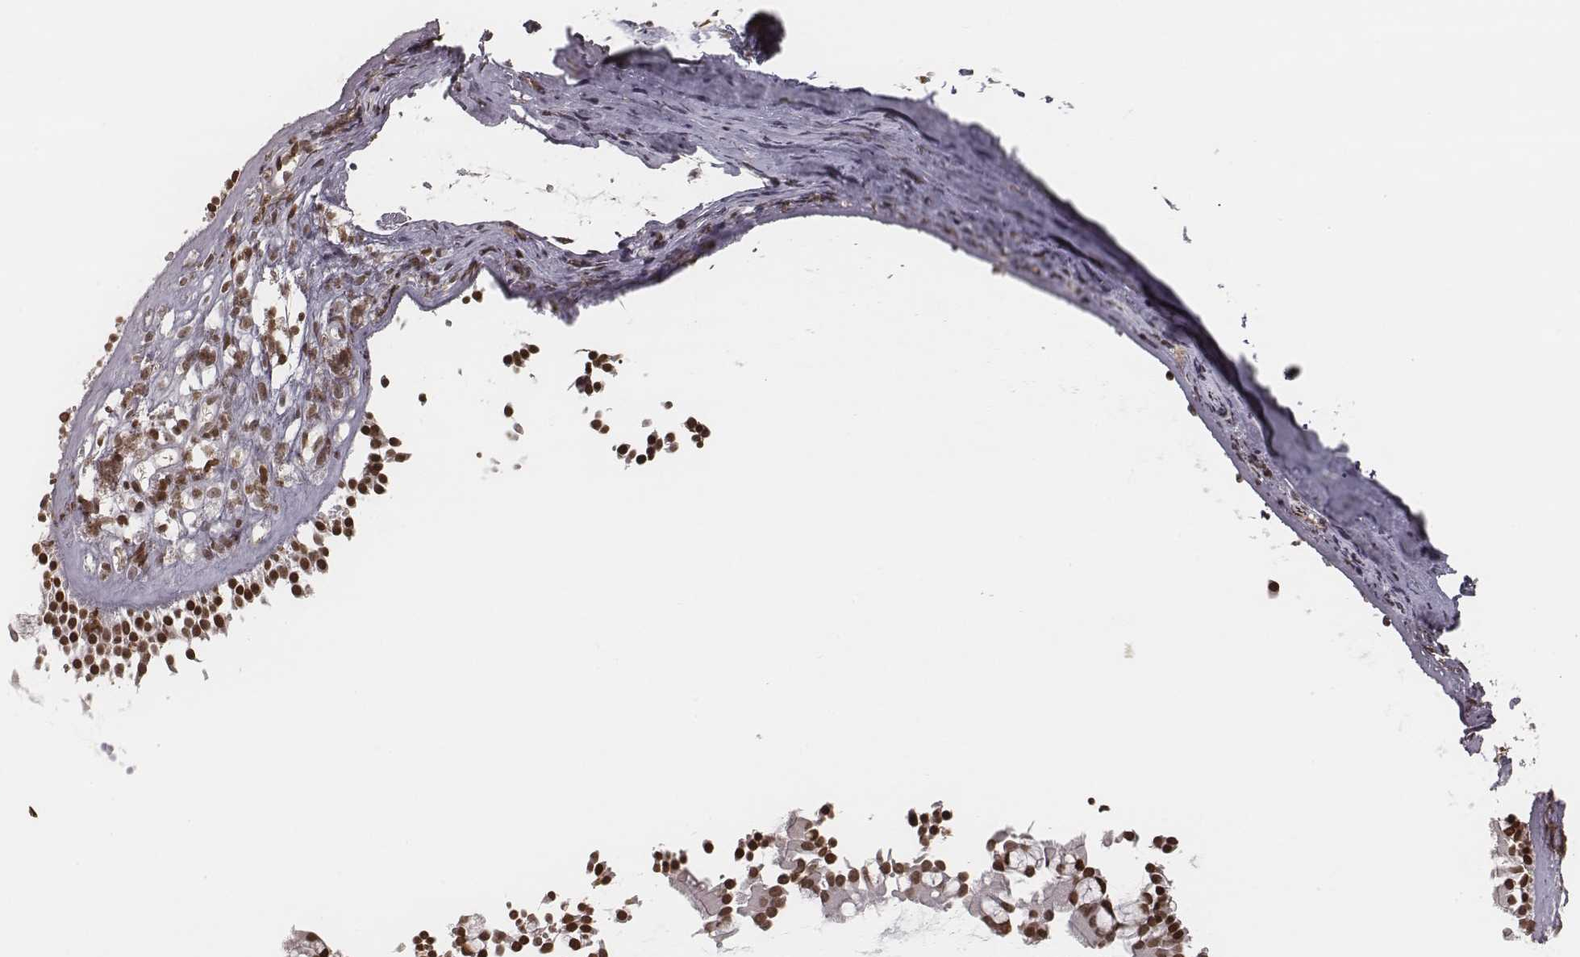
{"staining": {"intensity": "moderate", "quantity": ">75%", "location": "nuclear"}, "tissue": "nasopharynx", "cell_type": "Respiratory epithelial cells", "image_type": "normal", "snomed": [{"axis": "morphology", "description": "Normal tissue, NOS"}, {"axis": "topography", "description": "Nasopharynx"}], "caption": "Nasopharynx stained with immunohistochemistry (IHC) displays moderate nuclear staining in approximately >75% of respiratory epithelial cells.", "gene": "HMGA2", "patient": {"sex": "male", "age": 68}}